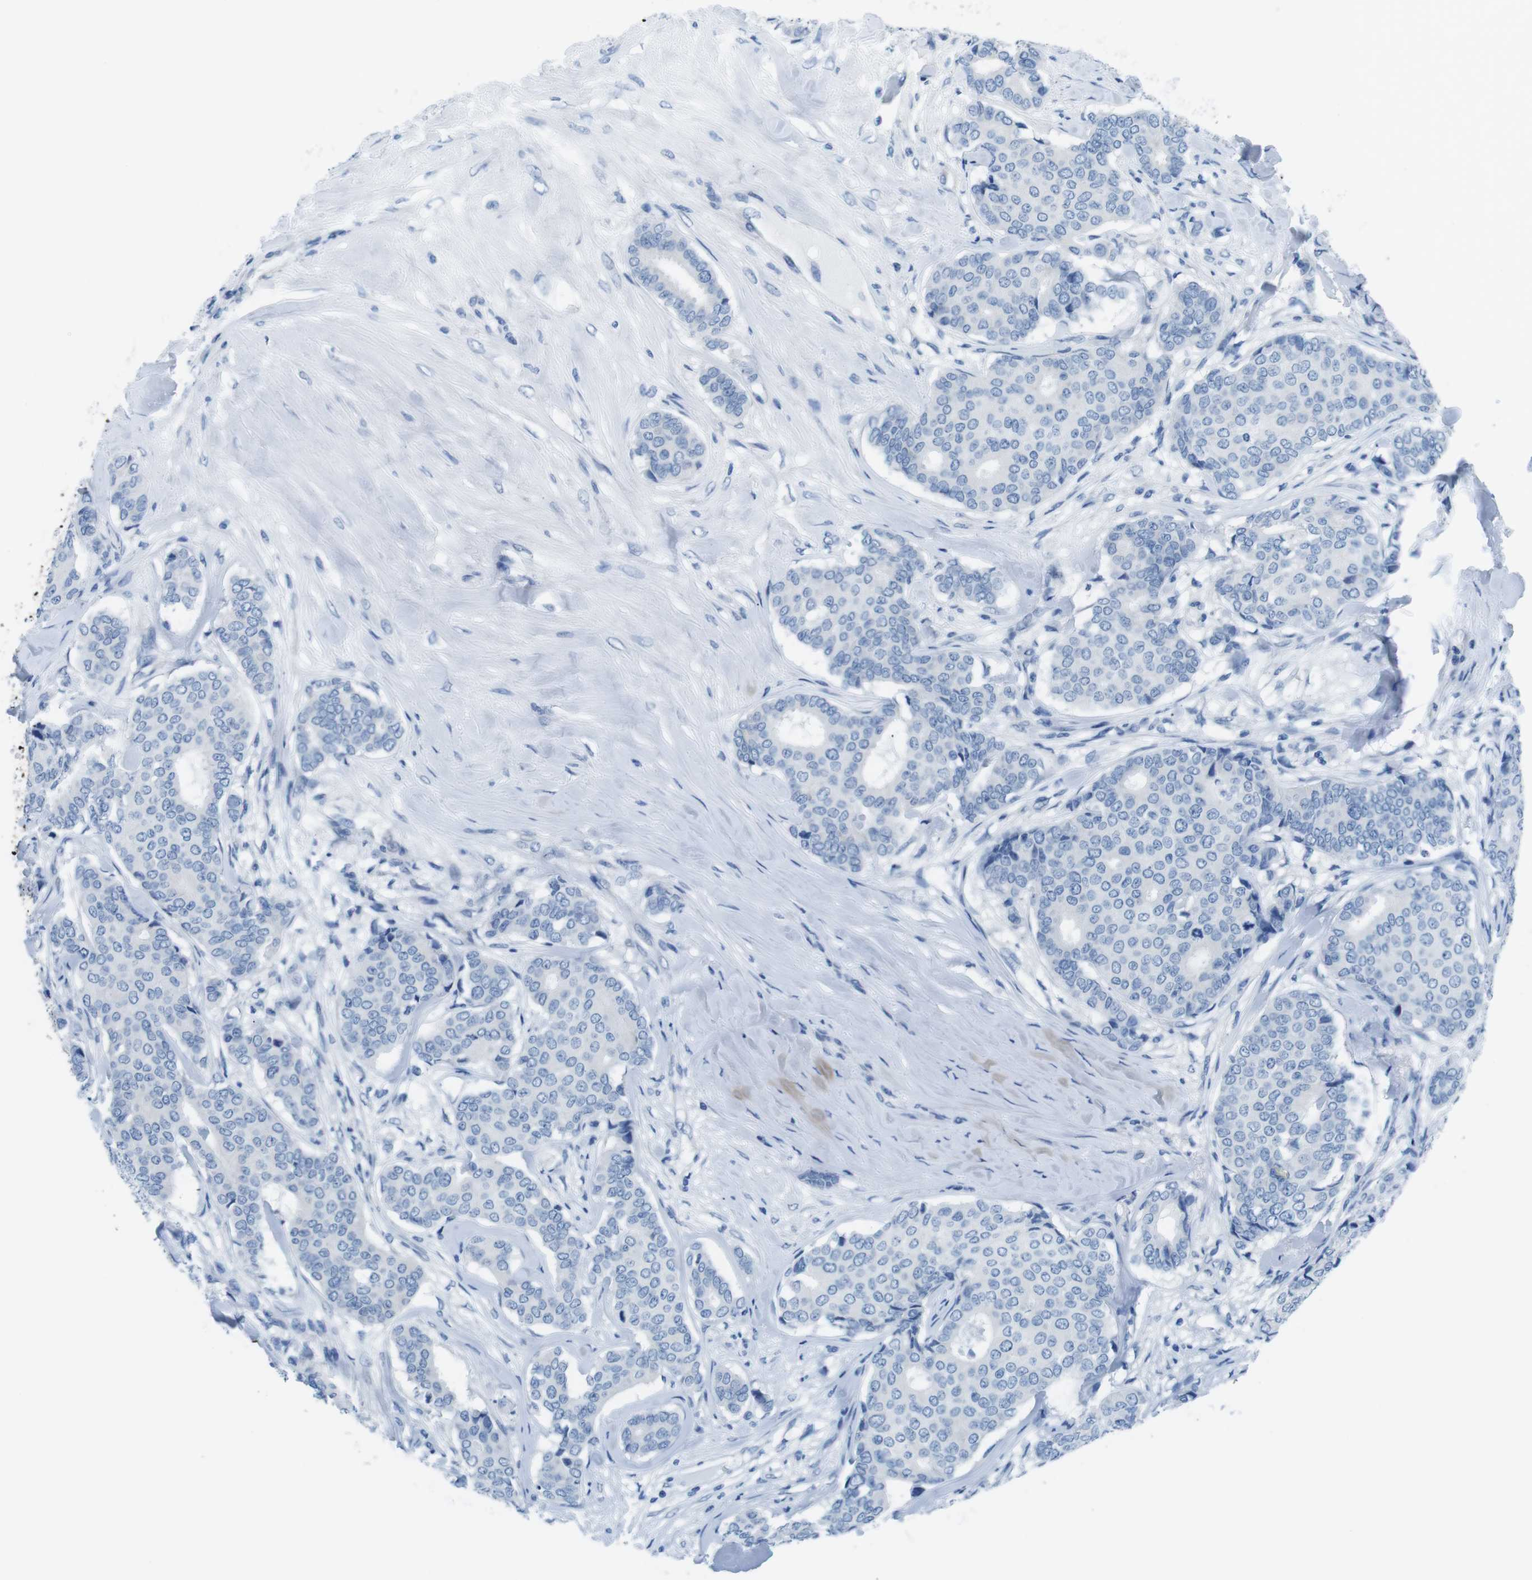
{"staining": {"intensity": "negative", "quantity": "none", "location": "none"}, "tissue": "breast cancer", "cell_type": "Tumor cells", "image_type": "cancer", "snomed": [{"axis": "morphology", "description": "Duct carcinoma"}, {"axis": "topography", "description": "Breast"}], "caption": "Tumor cells show no significant positivity in breast cancer (invasive ductal carcinoma).", "gene": "MUC2", "patient": {"sex": "female", "age": 75}}